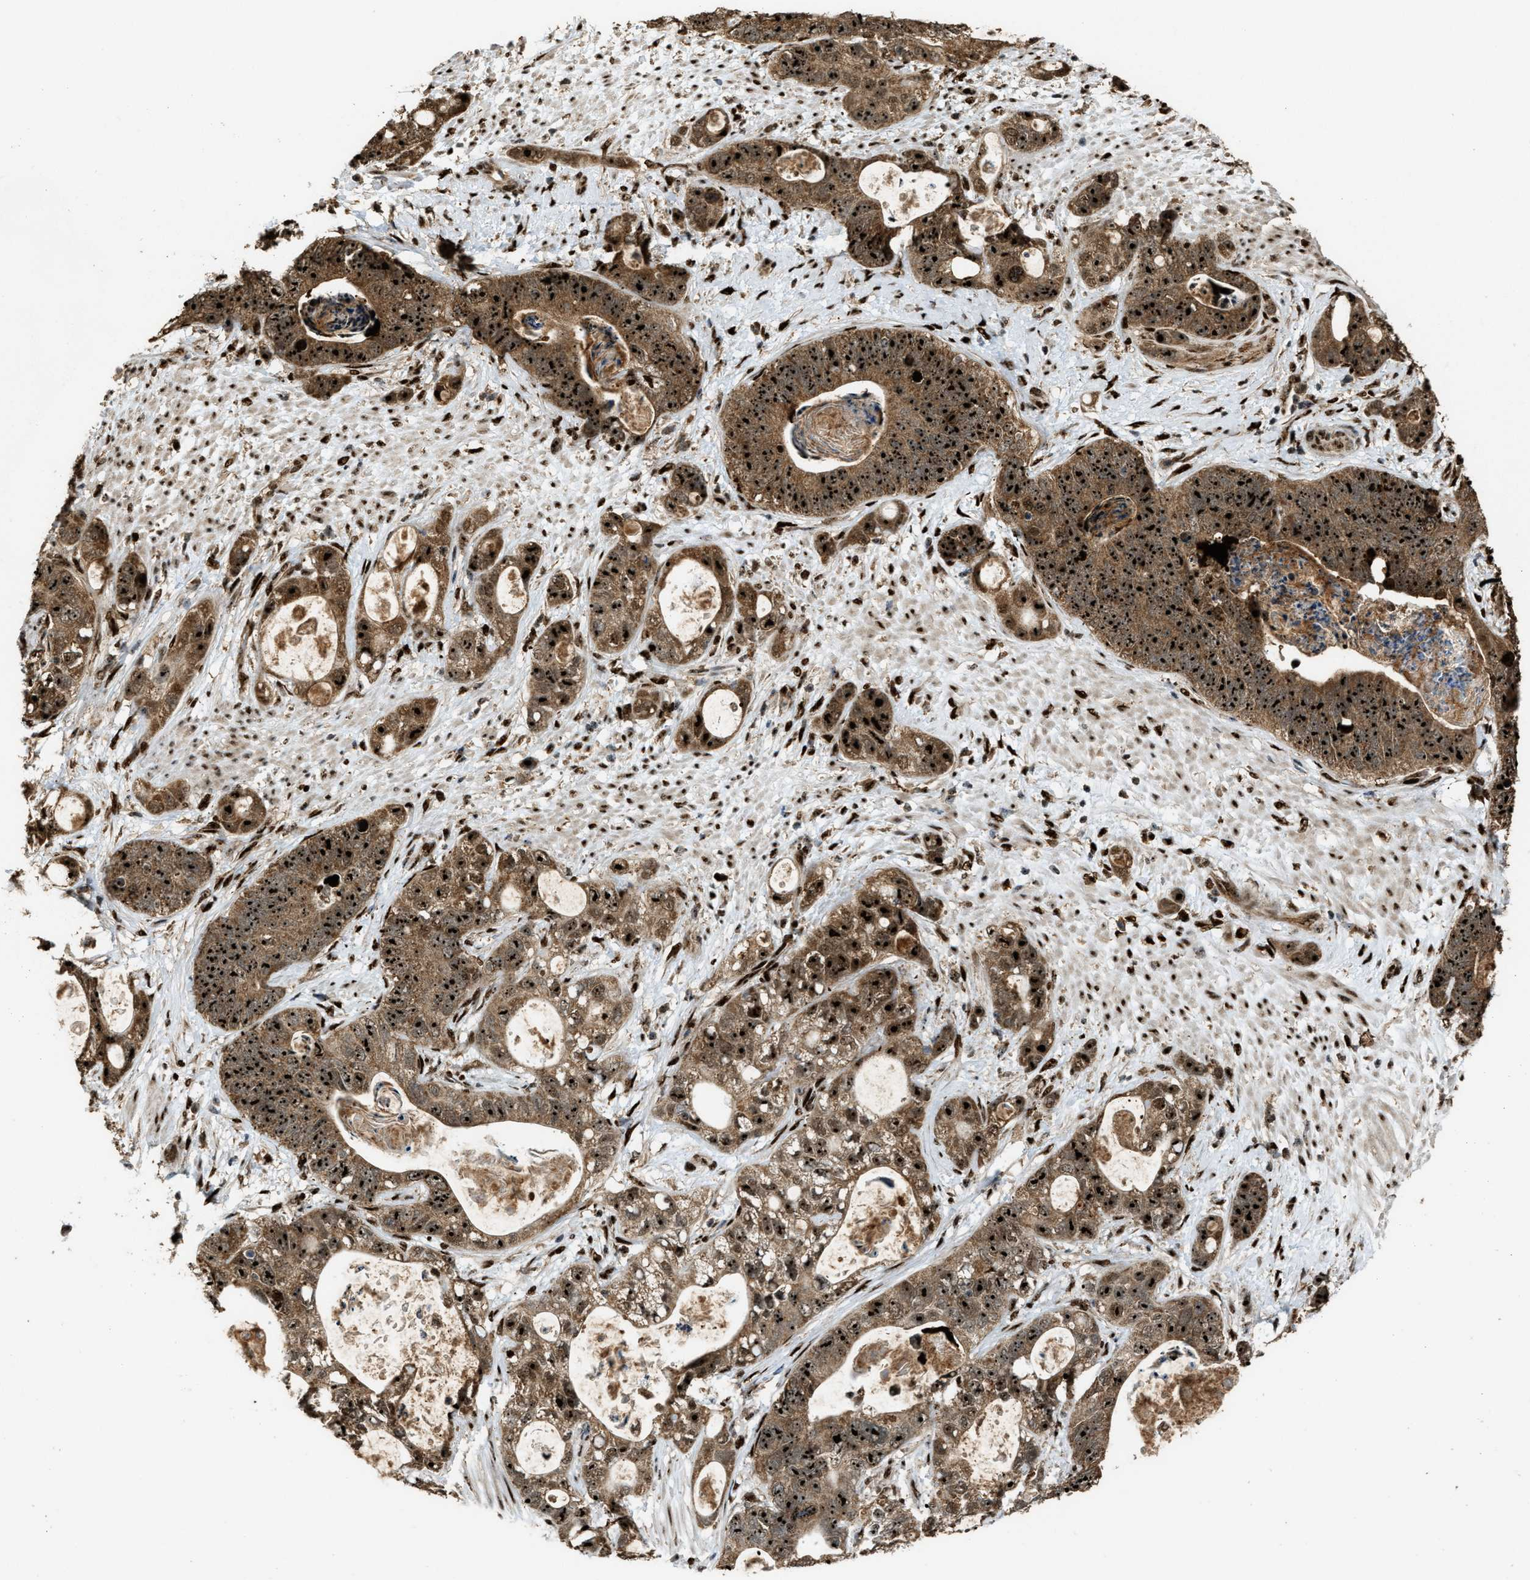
{"staining": {"intensity": "strong", "quantity": ">75%", "location": "cytoplasmic/membranous,nuclear"}, "tissue": "stomach cancer", "cell_type": "Tumor cells", "image_type": "cancer", "snomed": [{"axis": "morphology", "description": "Normal tissue, NOS"}, {"axis": "morphology", "description": "Adenocarcinoma, NOS"}, {"axis": "topography", "description": "Stomach"}], "caption": "Human adenocarcinoma (stomach) stained with a brown dye shows strong cytoplasmic/membranous and nuclear positive expression in about >75% of tumor cells.", "gene": "ZNF687", "patient": {"sex": "female", "age": 89}}